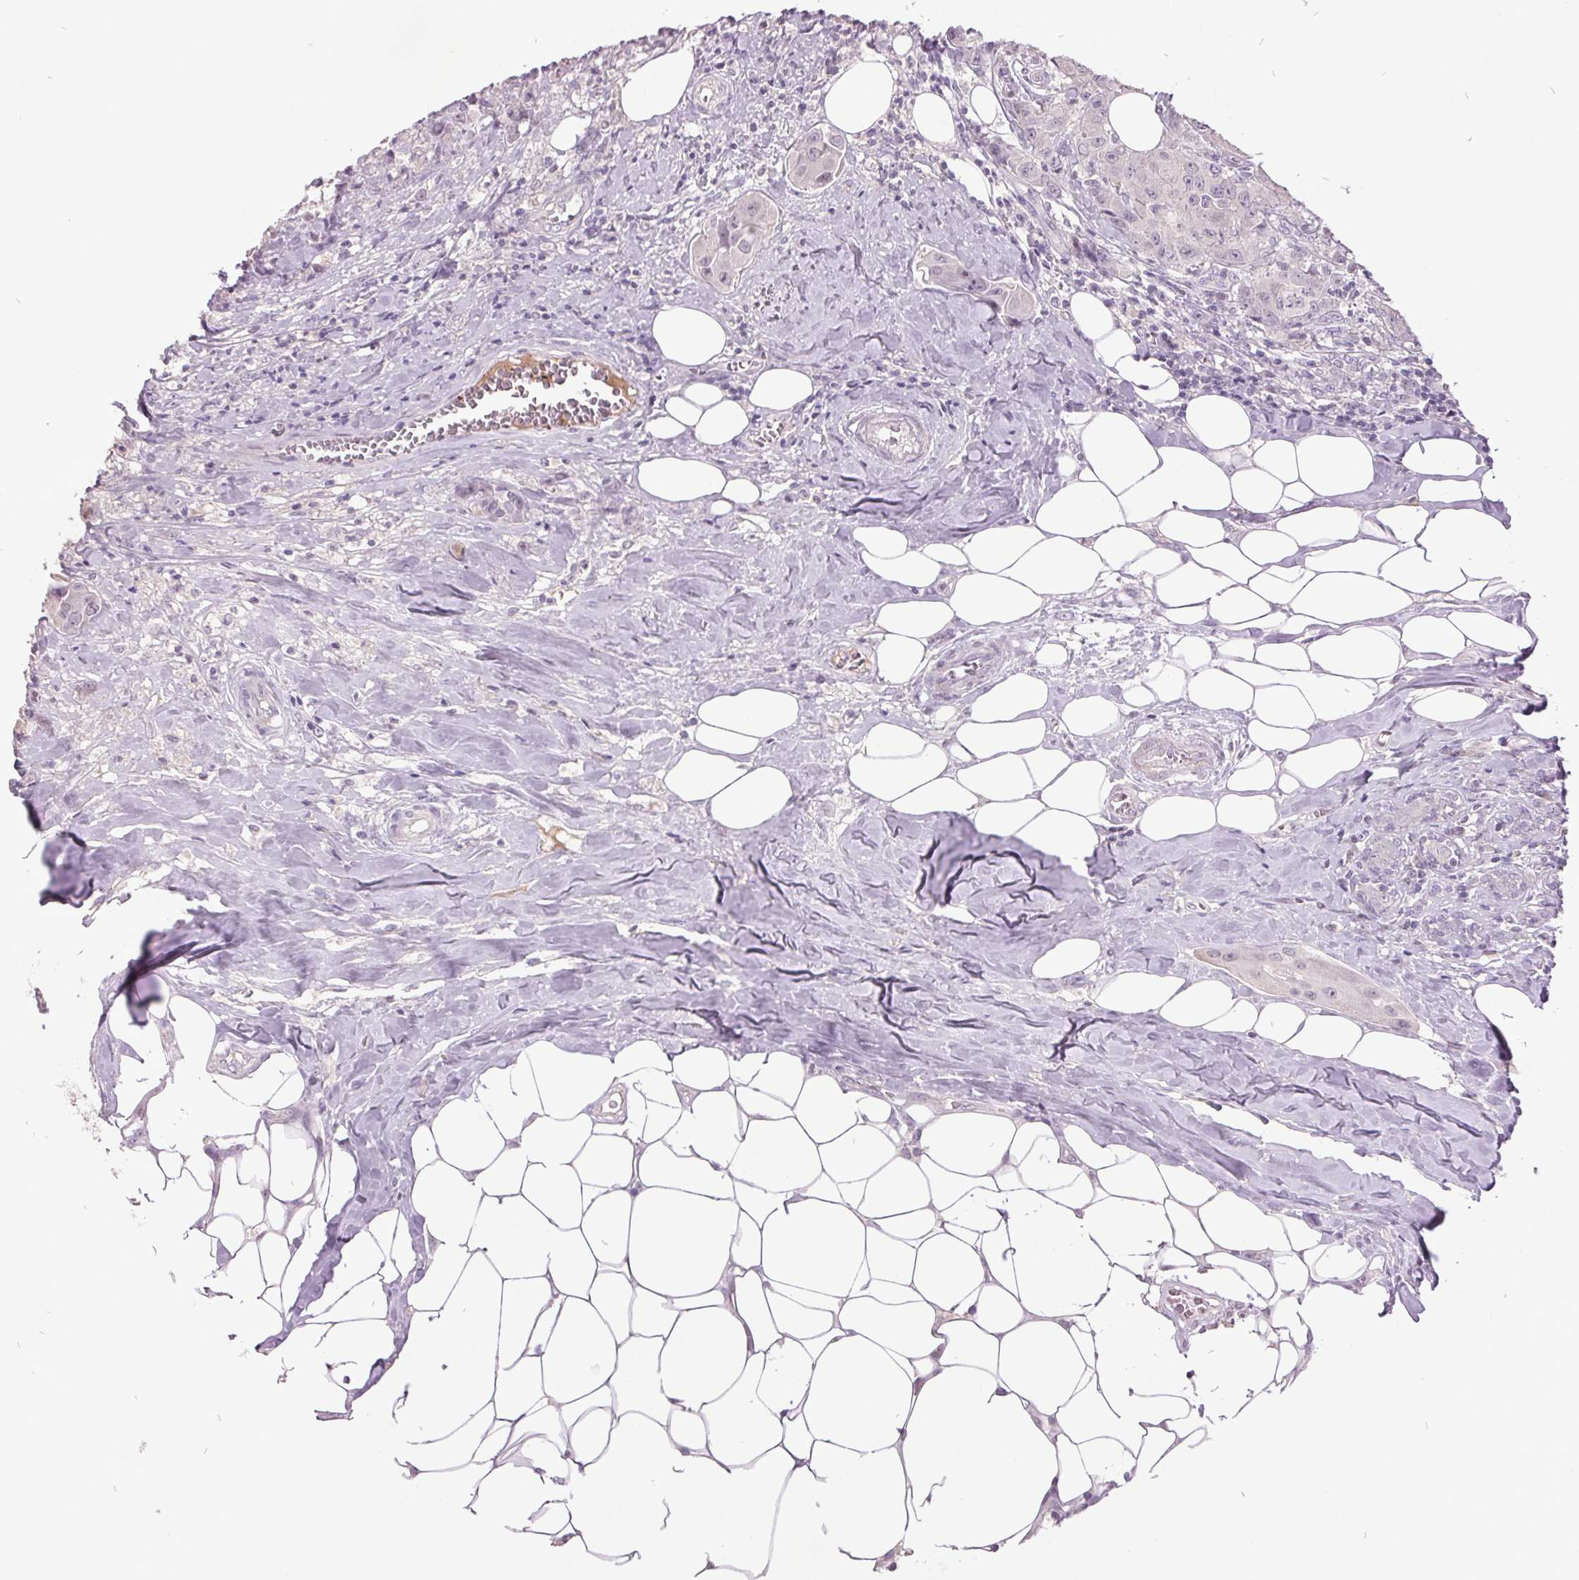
{"staining": {"intensity": "negative", "quantity": "none", "location": "none"}, "tissue": "breast cancer", "cell_type": "Tumor cells", "image_type": "cancer", "snomed": [{"axis": "morphology", "description": "Normal tissue, NOS"}, {"axis": "morphology", "description": "Duct carcinoma"}, {"axis": "topography", "description": "Breast"}], "caption": "This is an immunohistochemistry micrograph of human breast cancer. There is no staining in tumor cells.", "gene": "C2orf16", "patient": {"sex": "female", "age": 43}}